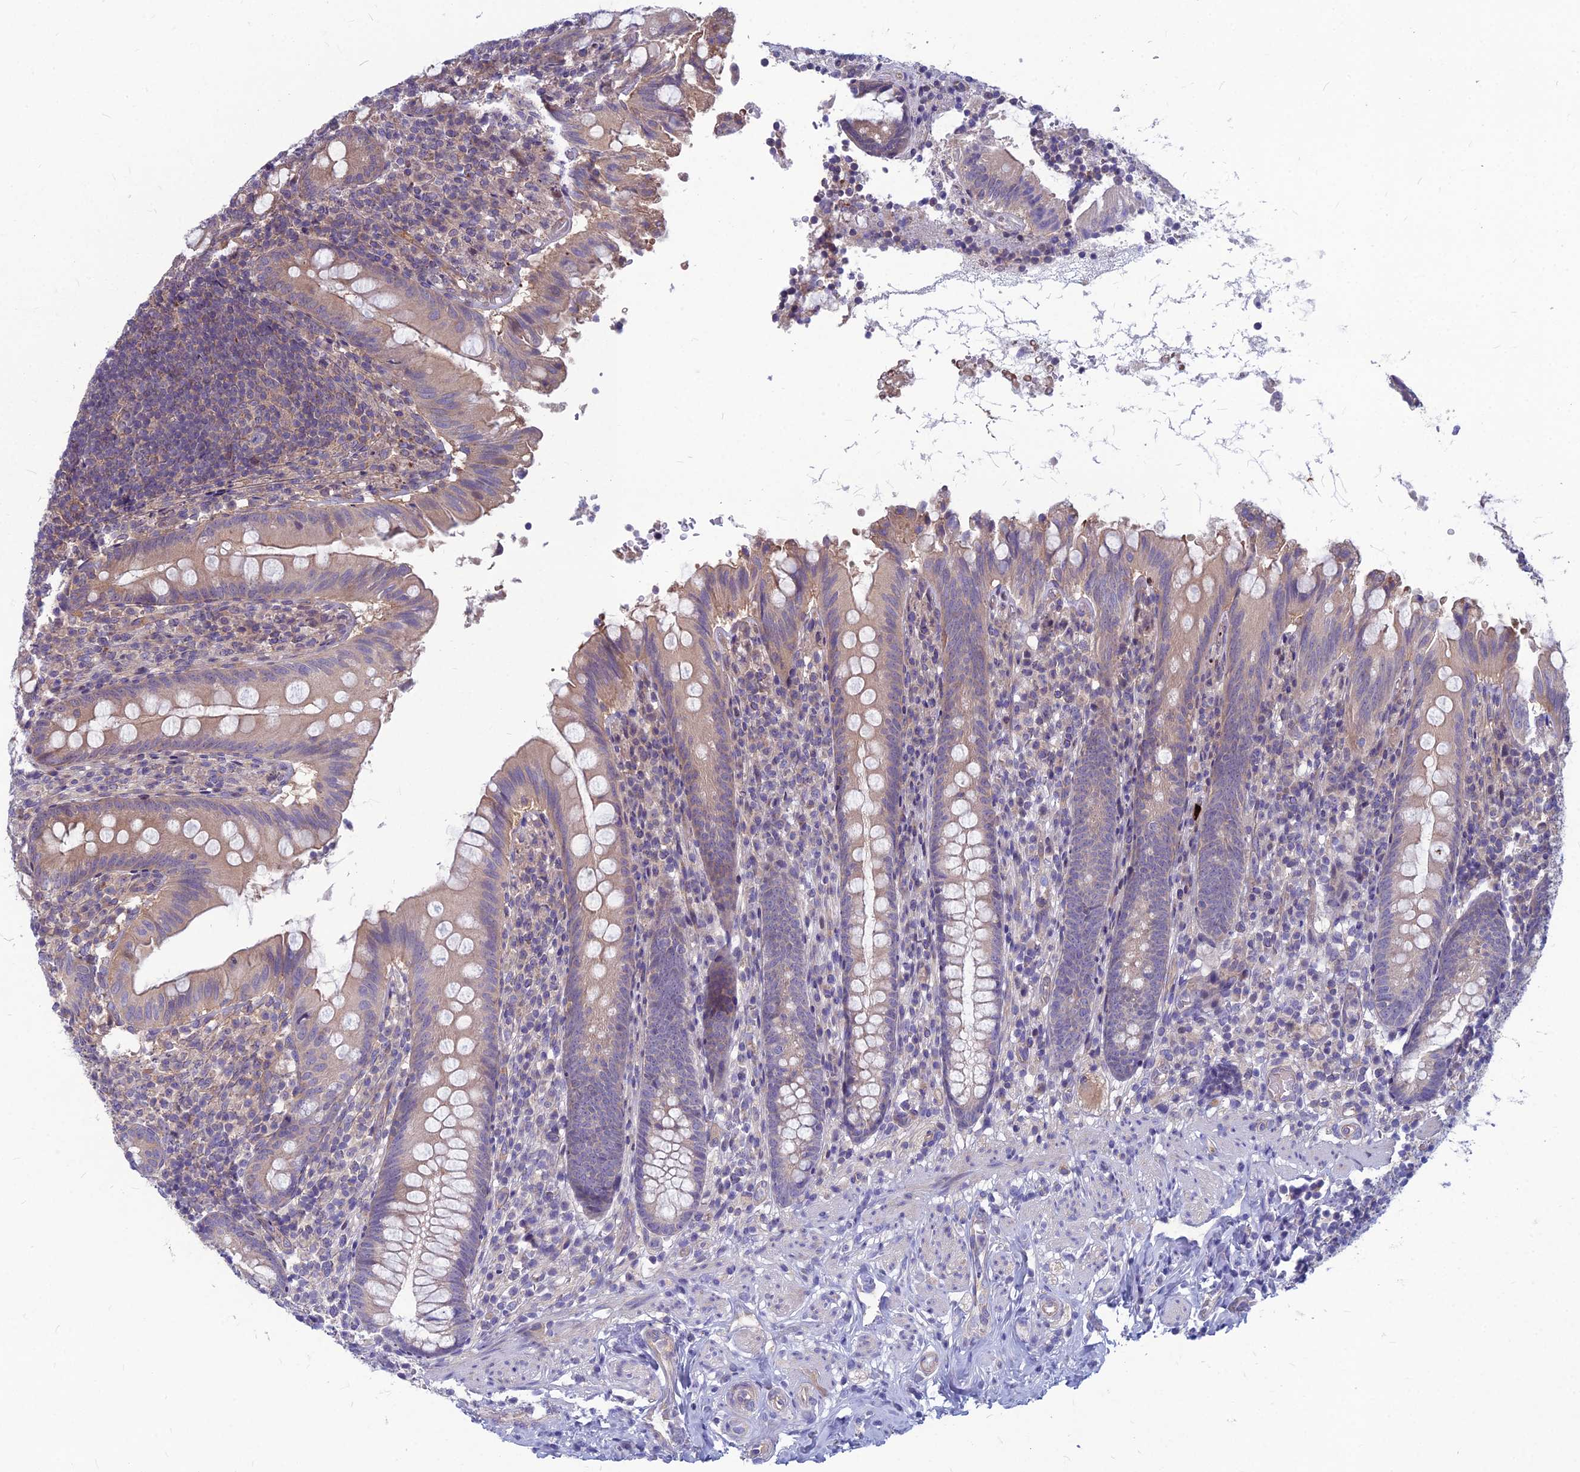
{"staining": {"intensity": "moderate", "quantity": "25%-75%", "location": "cytoplasmic/membranous"}, "tissue": "appendix", "cell_type": "Glandular cells", "image_type": "normal", "snomed": [{"axis": "morphology", "description": "Normal tissue, NOS"}, {"axis": "topography", "description": "Appendix"}], "caption": "Appendix stained for a protein shows moderate cytoplasmic/membranous positivity in glandular cells. Nuclei are stained in blue.", "gene": "MFSD8", "patient": {"sex": "male", "age": 55}}